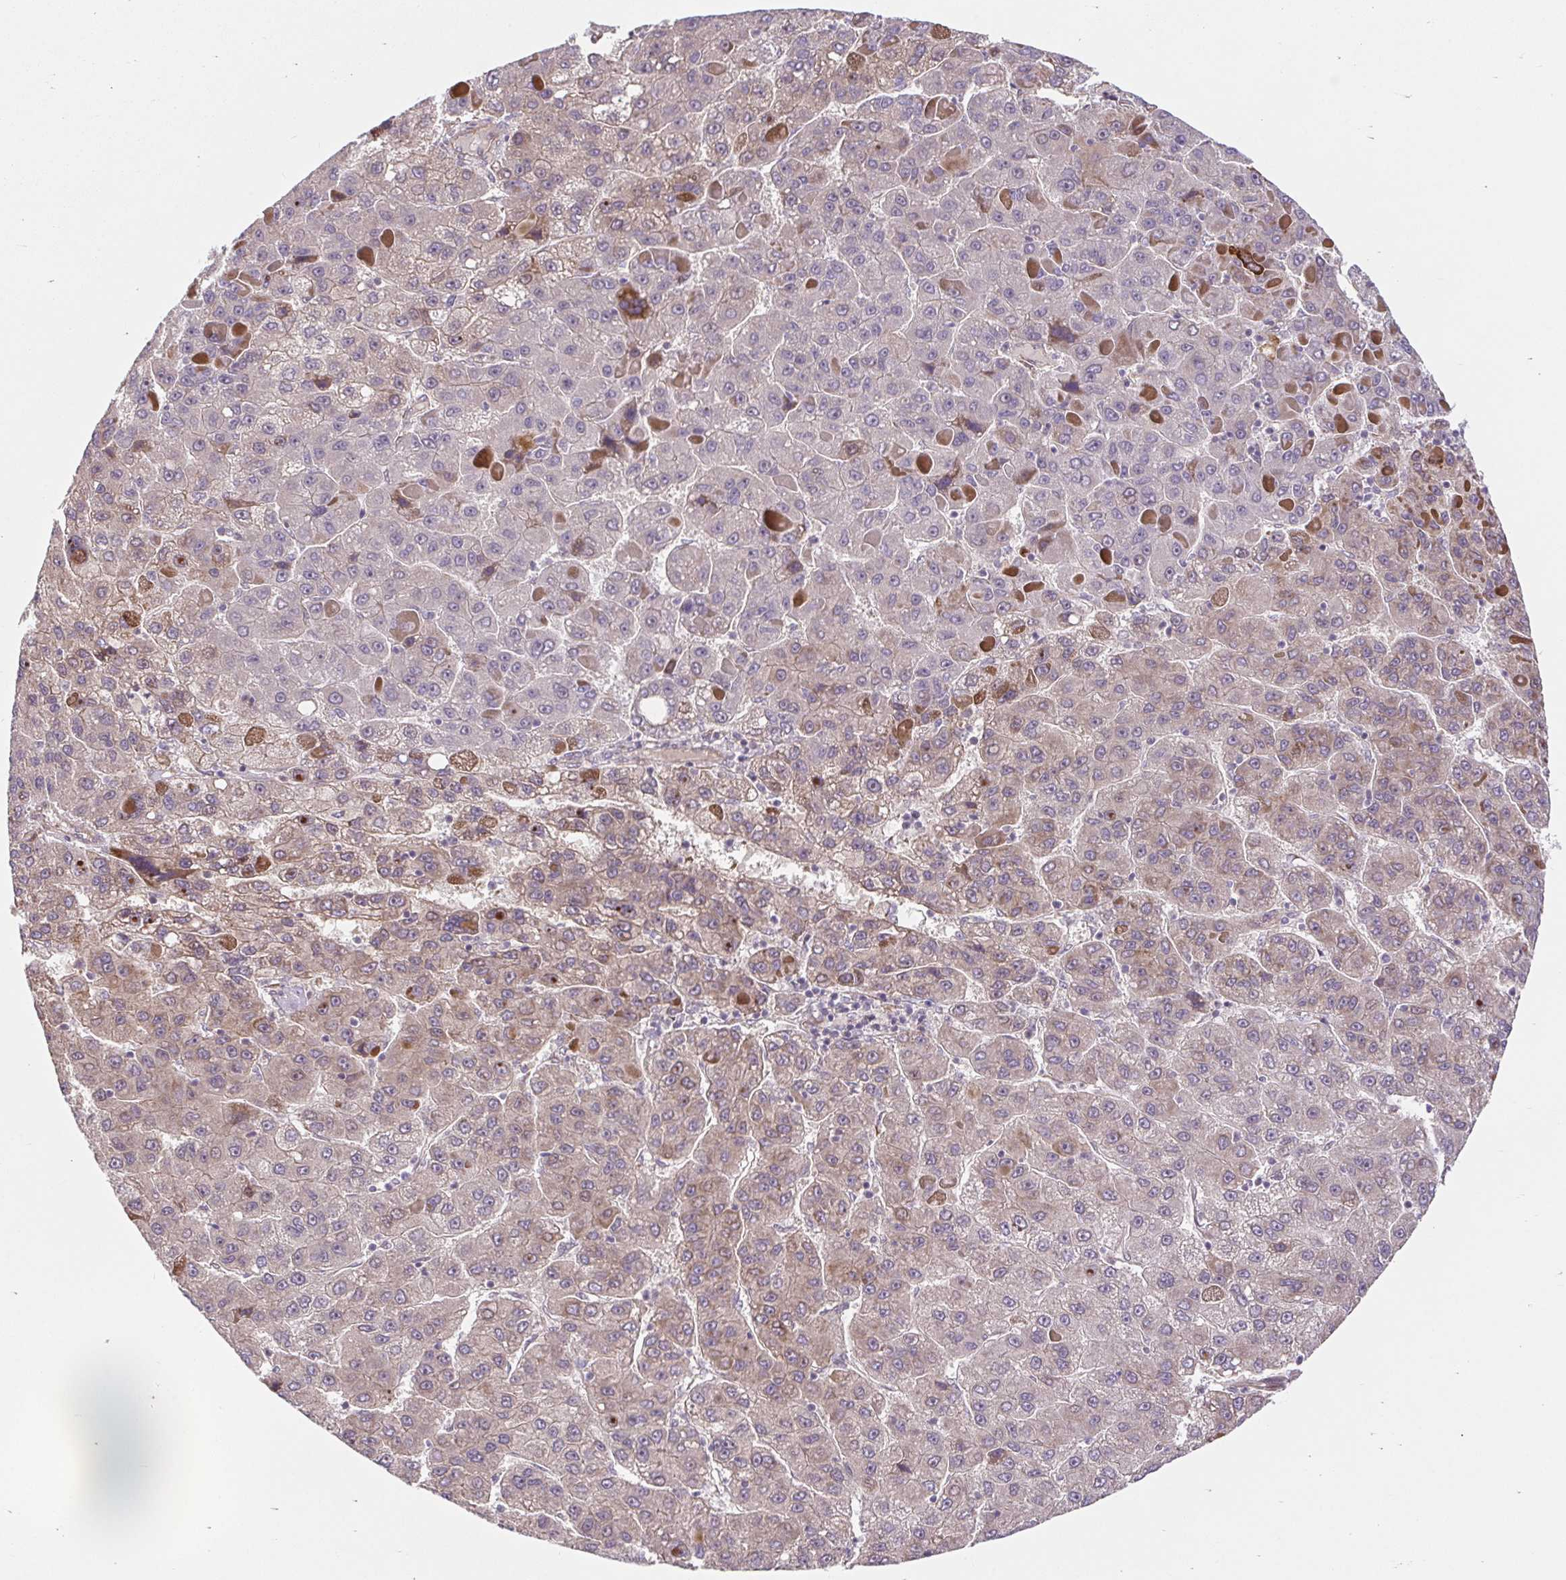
{"staining": {"intensity": "weak", "quantity": "<25%", "location": "cytoplasmic/membranous"}, "tissue": "liver cancer", "cell_type": "Tumor cells", "image_type": "cancer", "snomed": [{"axis": "morphology", "description": "Carcinoma, Hepatocellular, NOS"}, {"axis": "topography", "description": "Liver"}], "caption": "There is no significant staining in tumor cells of liver cancer (hepatocellular carcinoma).", "gene": "LYPD5", "patient": {"sex": "female", "age": 82}}